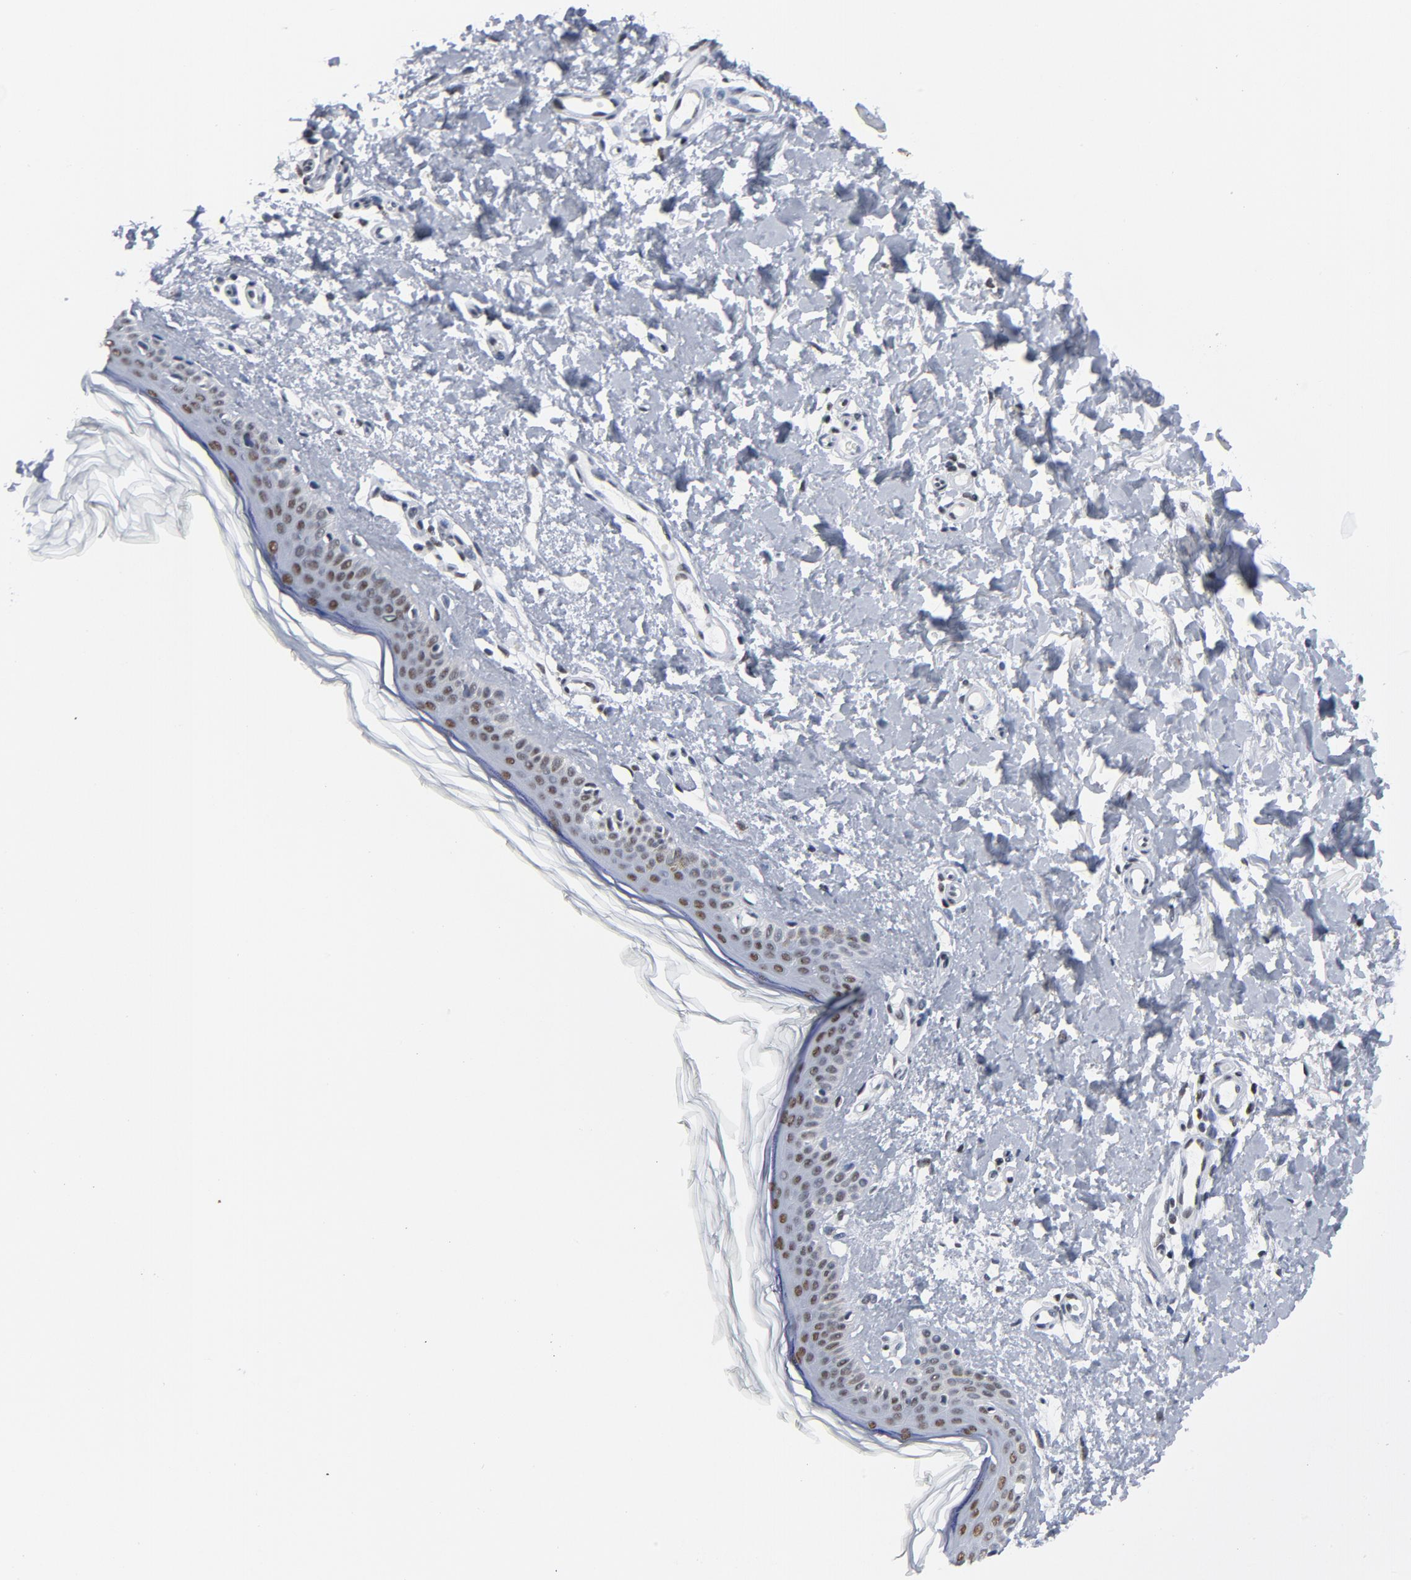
{"staining": {"intensity": "negative", "quantity": "none", "location": "none"}, "tissue": "skin", "cell_type": "Fibroblasts", "image_type": "normal", "snomed": [{"axis": "morphology", "description": "Normal tissue, NOS"}, {"axis": "topography", "description": "Skin"}], "caption": "This is an immunohistochemistry micrograph of benign skin. There is no expression in fibroblasts.", "gene": "CSTF2", "patient": {"sex": "female", "age": 56}}